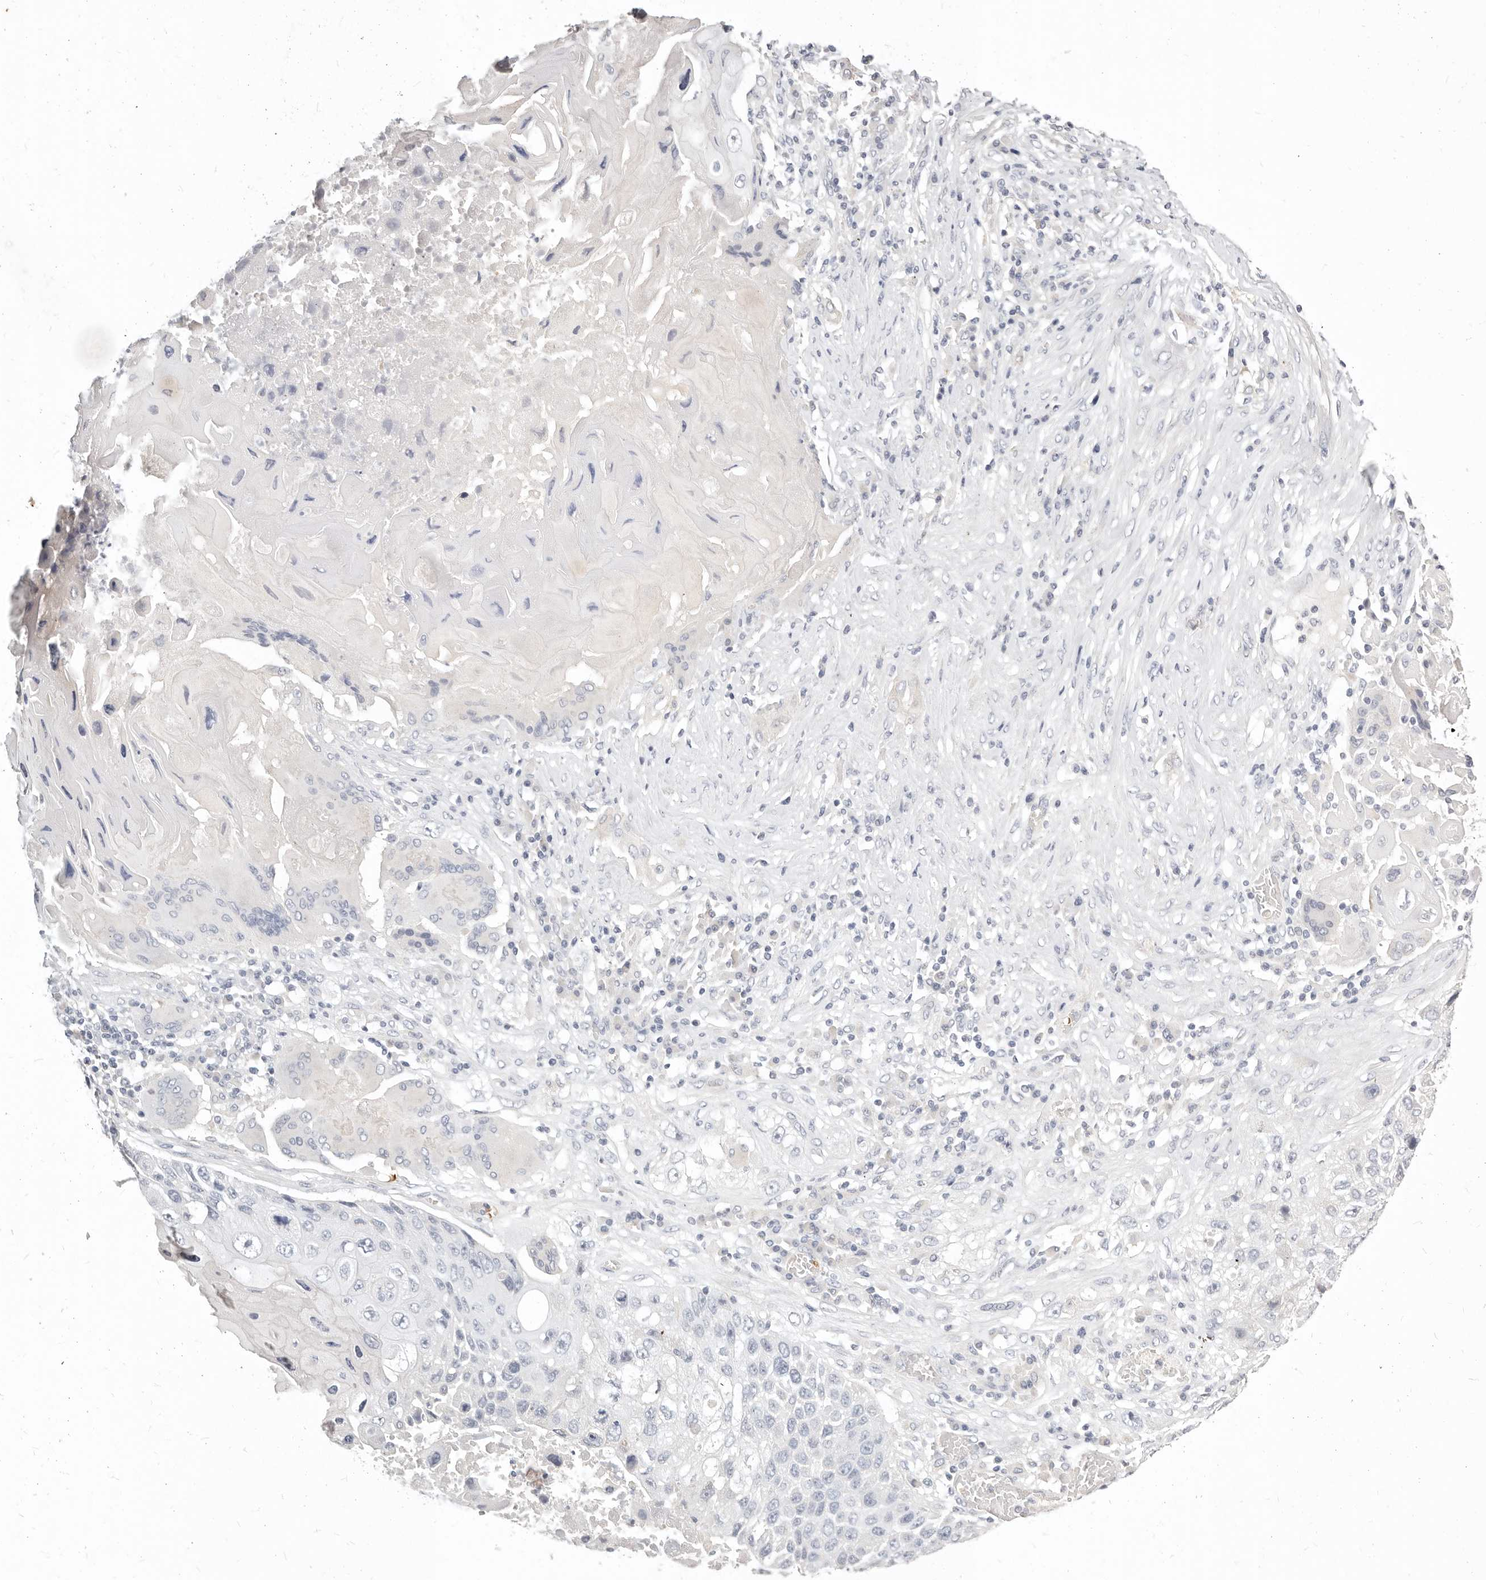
{"staining": {"intensity": "negative", "quantity": "none", "location": "none"}, "tissue": "lung cancer", "cell_type": "Tumor cells", "image_type": "cancer", "snomed": [{"axis": "morphology", "description": "Squamous cell carcinoma, NOS"}, {"axis": "topography", "description": "Lung"}], "caption": "The image reveals no staining of tumor cells in lung squamous cell carcinoma.", "gene": "TMEM63B", "patient": {"sex": "male", "age": 61}}